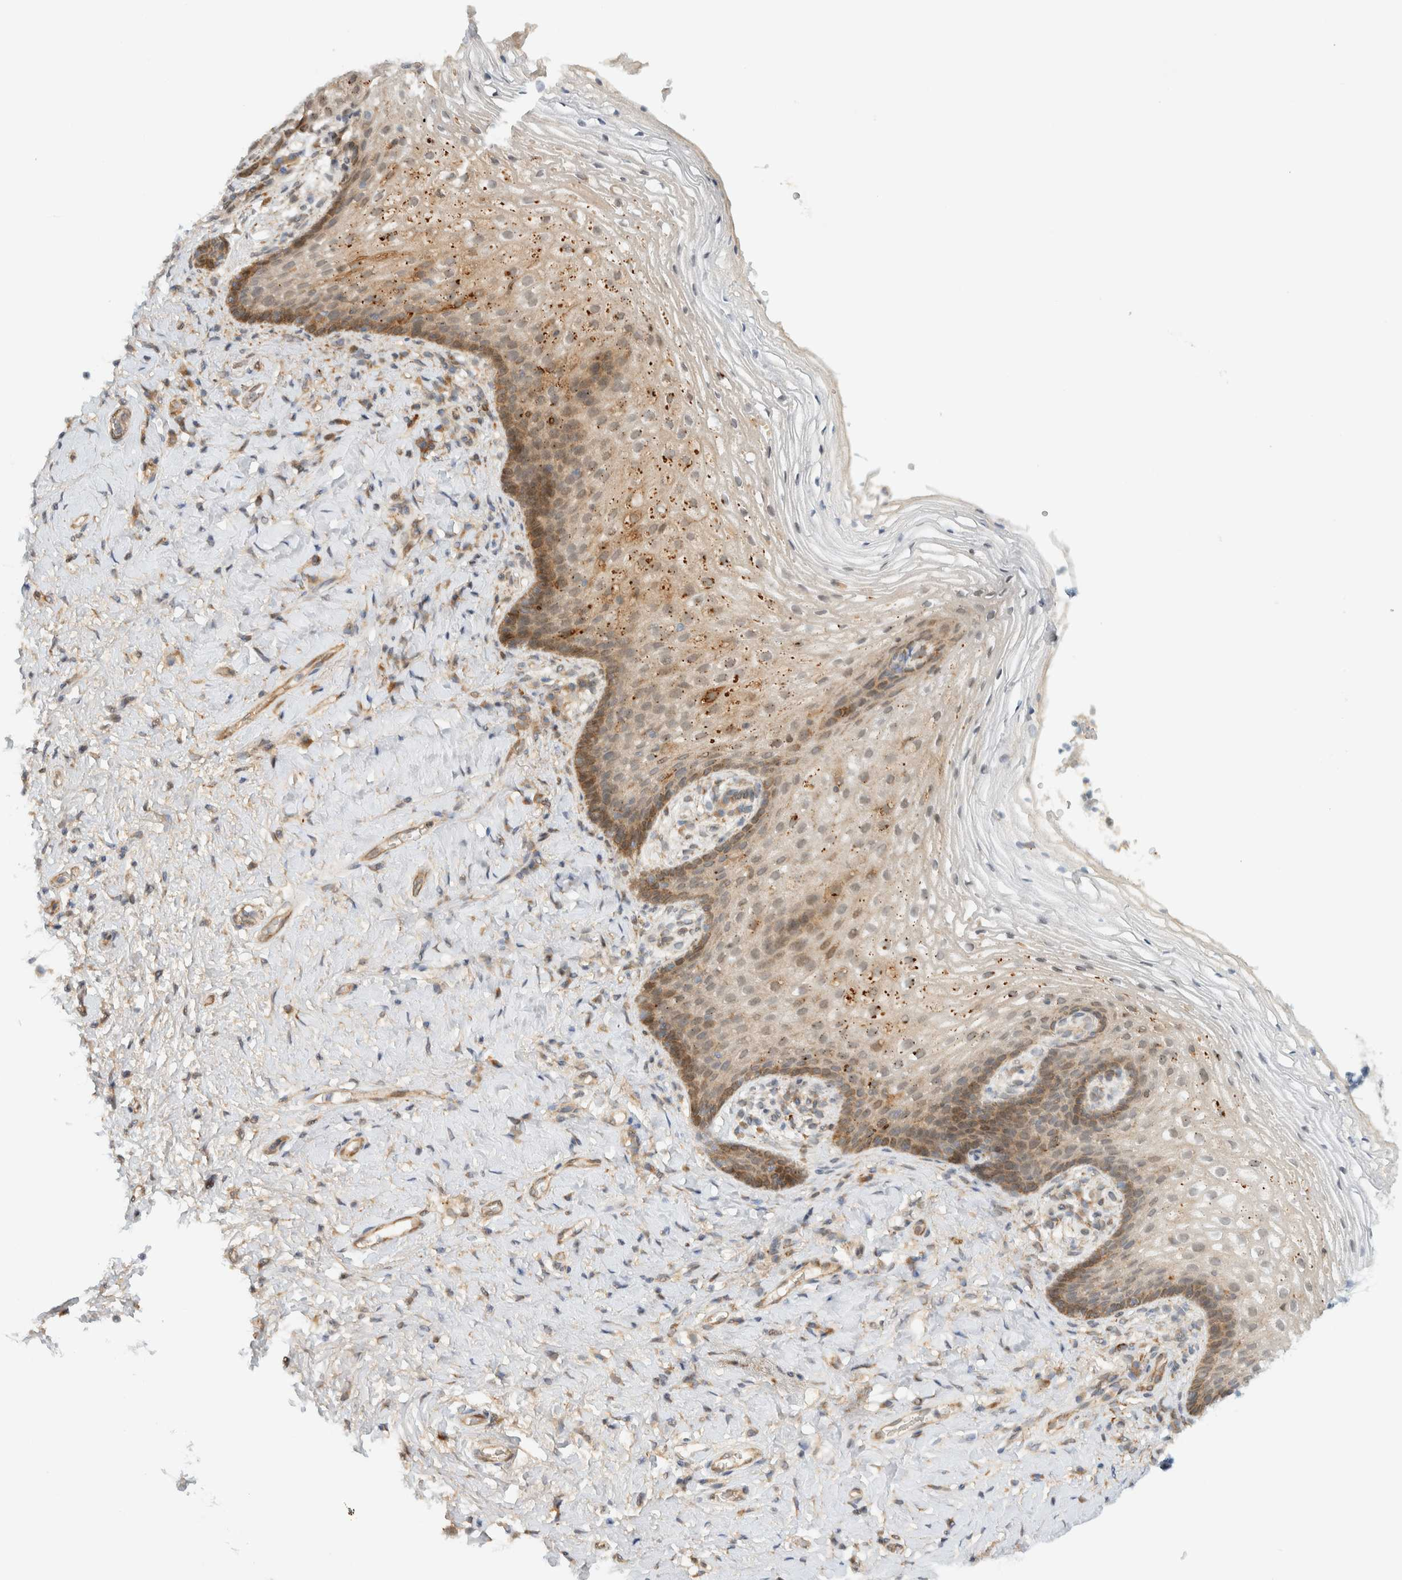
{"staining": {"intensity": "moderate", "quantity": "25%-75%", "location": "cytoplasmic/membranous"}, "tissue": "vagina", "cell_type": "Squamous epithelial cells", "image_type": "normal", "snomed": [{"axis": "morphology", "description": "Normal tissue, NOS"}, {"axis": "topography", "description": "Vagina"}], "caption": "DAB (3,3'-diaminobenzidine) immunohistochemical staining of unremarkable human vagina reveals moderate cytoplasmic/membranous protein expression in about 25%-75% of squamous epithelial cells. The staining was performed using DAB, with brown indicating positive protein expression. Nuclei are stained blue with hematoxylin.", "gene": "ITPRID1", "patient": {"sex": "female", "age": 60}}